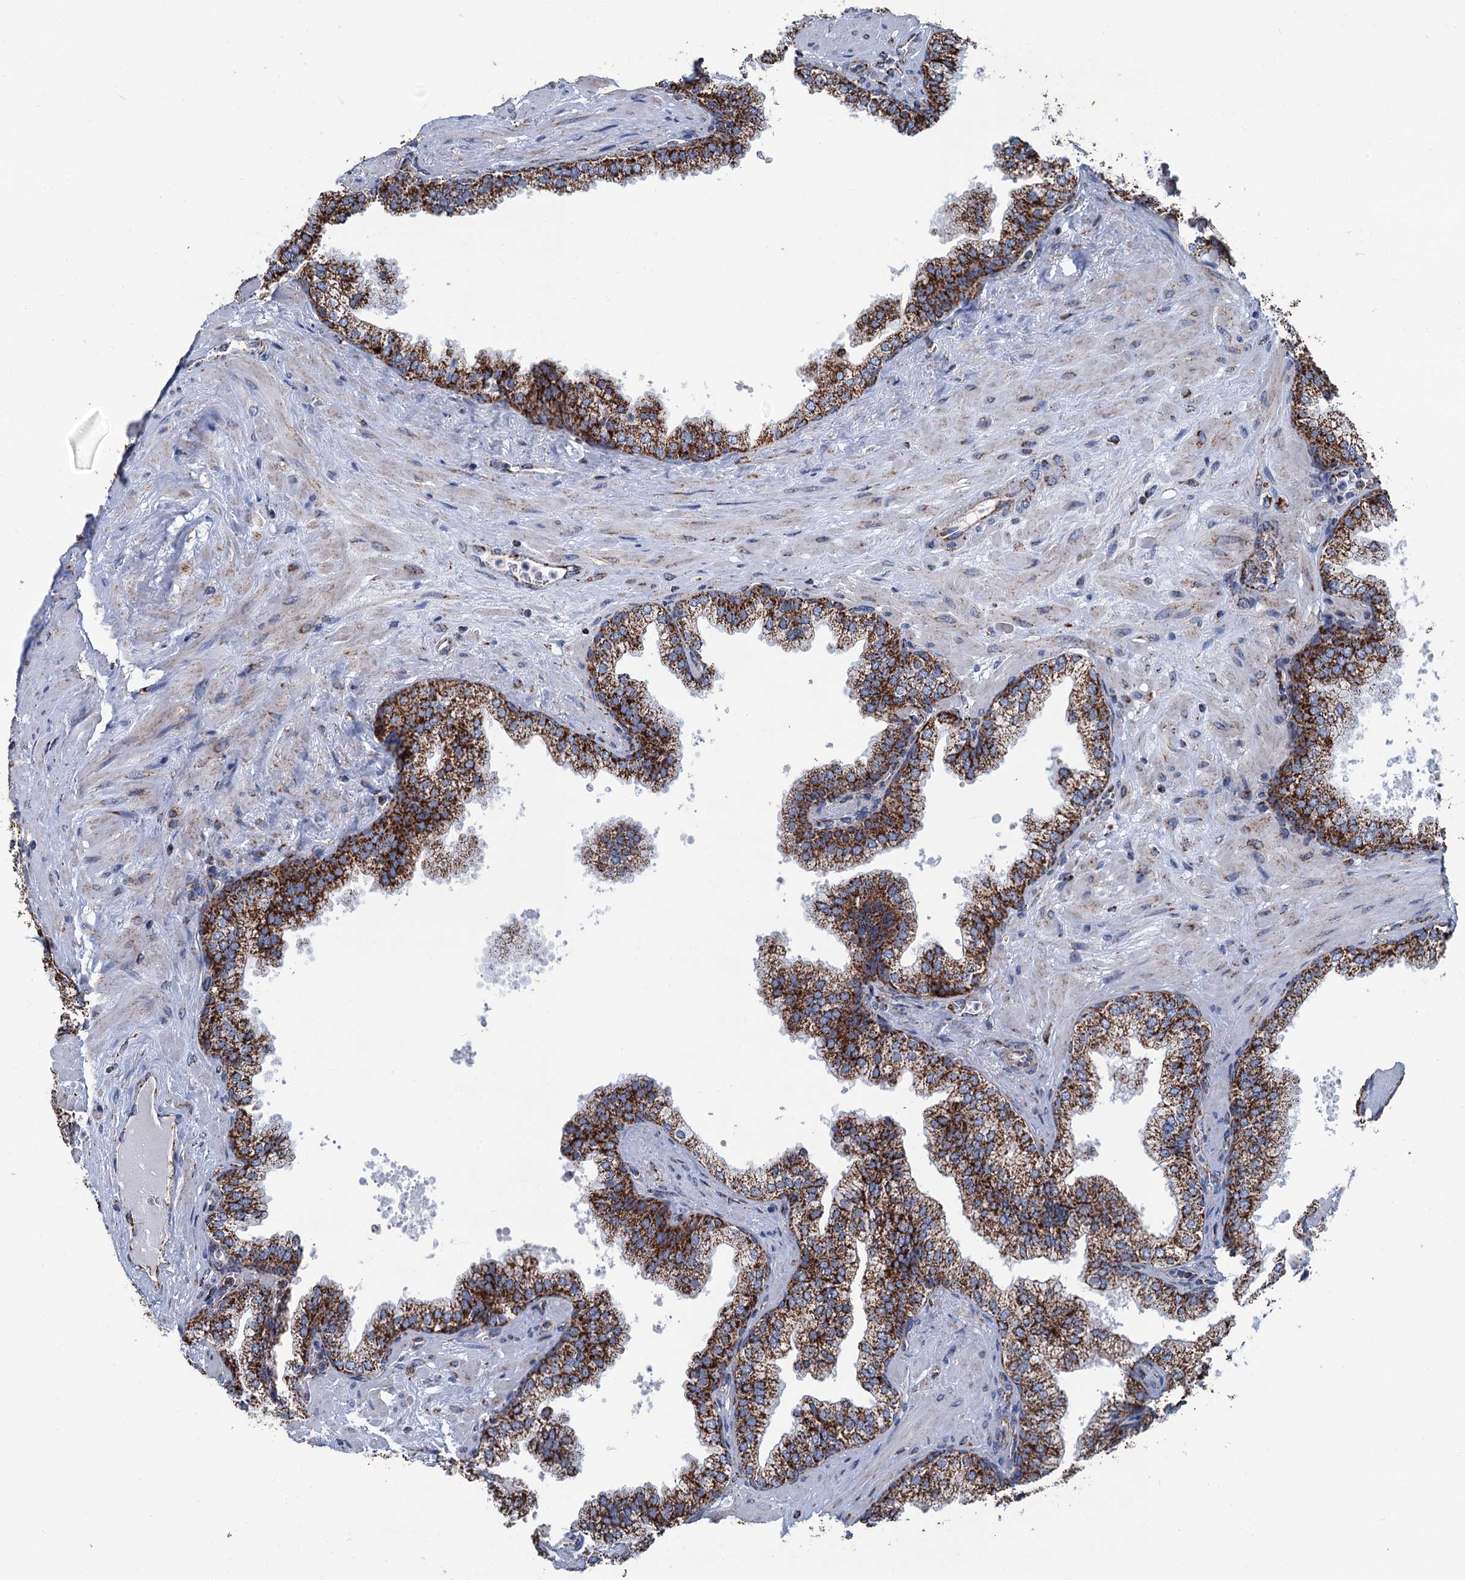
{"staining": {"intensity": "strong", "quantity": ">75%", "location": "cytoplasmic/membranous"}, "tissue": "prostate", "cell_type": "Glandular cells", "image_type": "normal", "snomed": [{"axis": "morphology", "description": "Normal tissue, NOS"}, {"axis": "topography", "description": "Prostate"}], "caption": "A high-resolution photomicrograph shows IHC staining of benign prostate, which reveals strong cytoplasmic/membranous positivity in about >75% of glandular cells.", "gene": "IVD", "patient": {"sex": "male", "age": 60}}